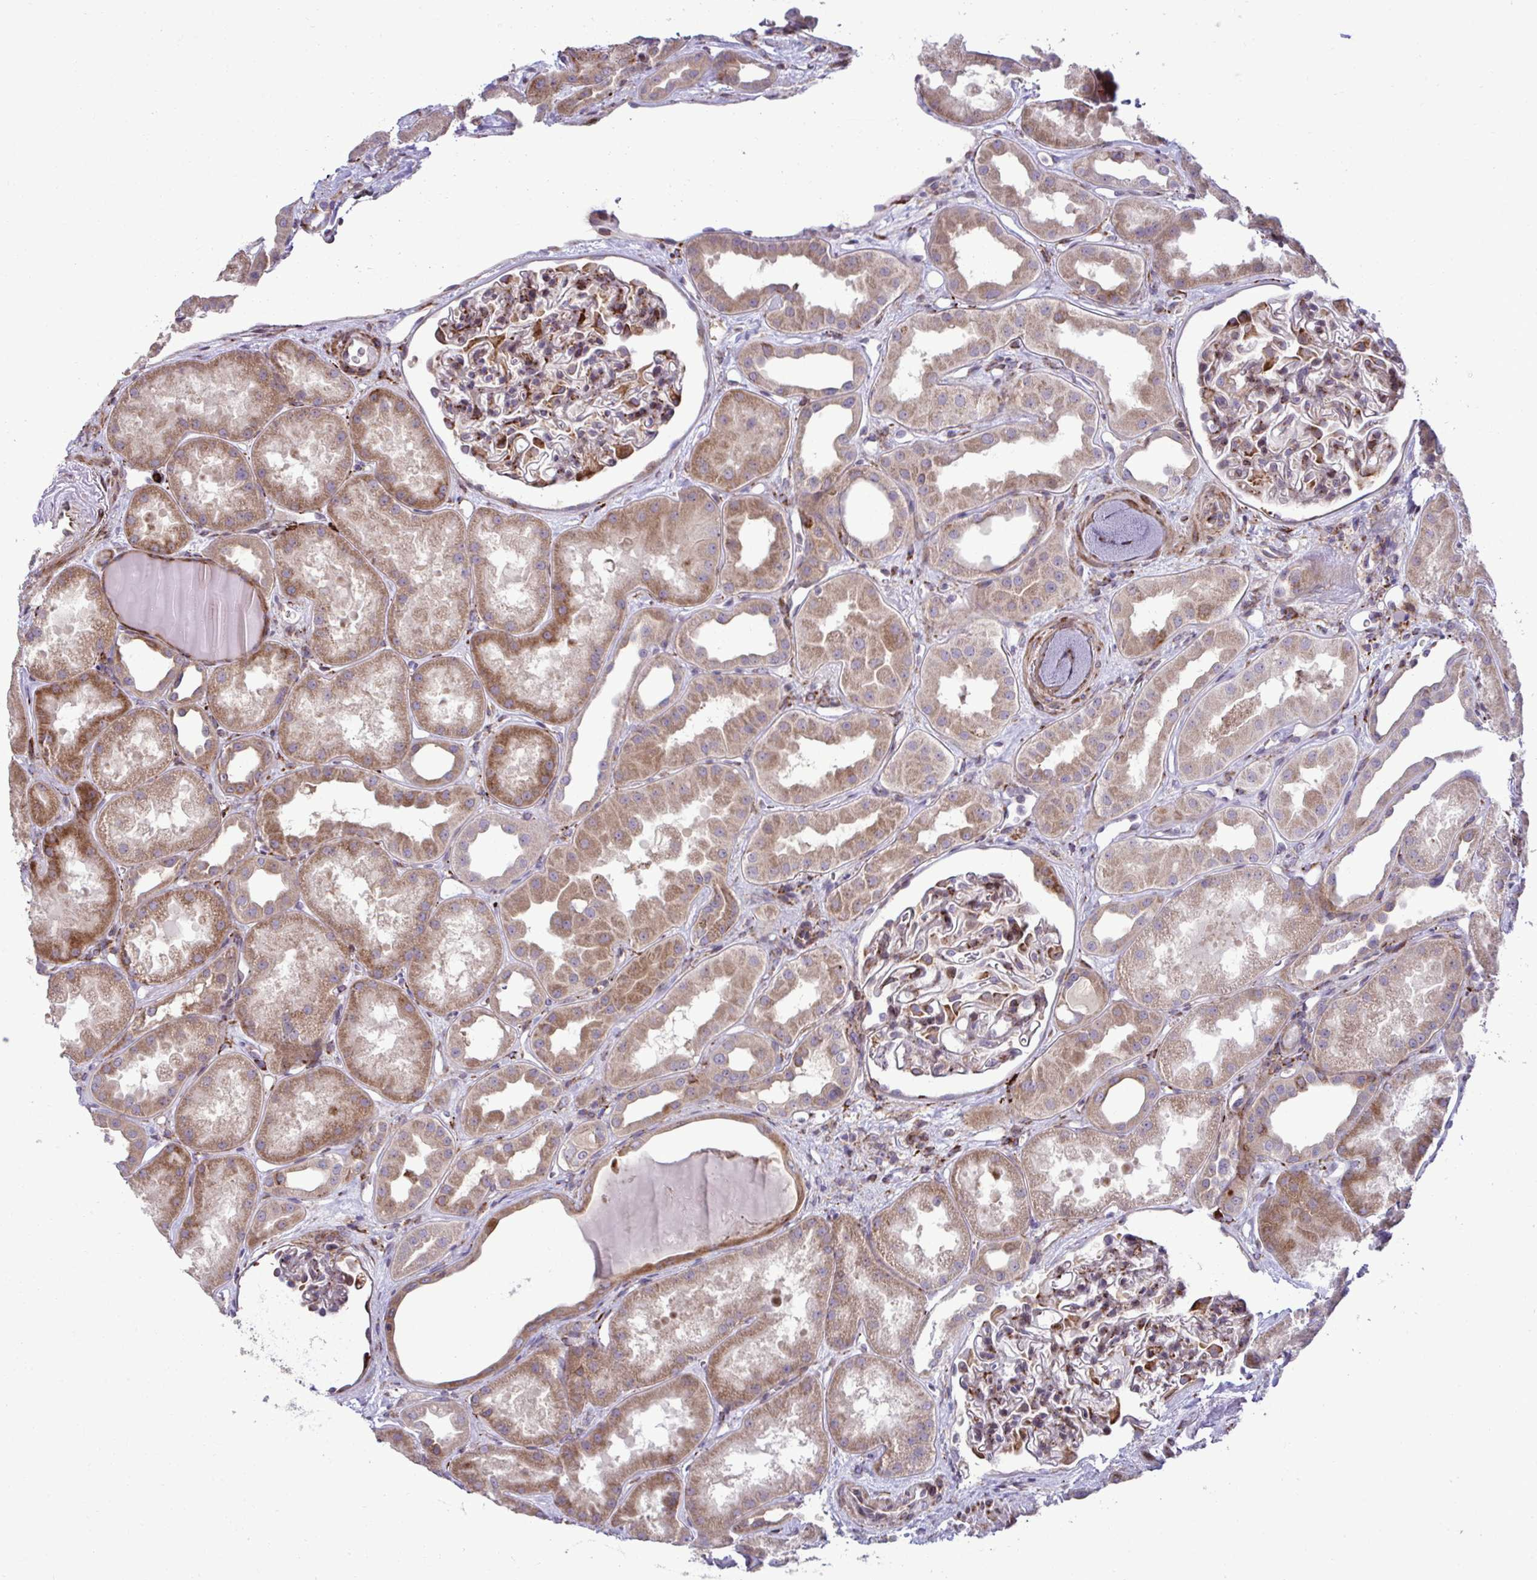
{"staining": {"intensity": "moderate", "quantity": "25%-75%", "location": "cytoplasmic/membranous"}, "tissue": "kidney", "cell_type": "Cells in glomeruli", "image_type": "normal", "snomed": [{"axis": "morphology", "description": "Normal tissue, NOS"}, {"axis": "topography", "description": "Kidney"}], "caption": "Immunohistochemical staining of normal human kidney exhibits moderate cytoplasmic/membranous protein positivity in about 25%-75% of cells in glomeruli. (brown staining indicates protein expression, while blue staining denotes nuclei).", "gene": "LIMS1", "patient": {"sex": "male", "age": 61}}